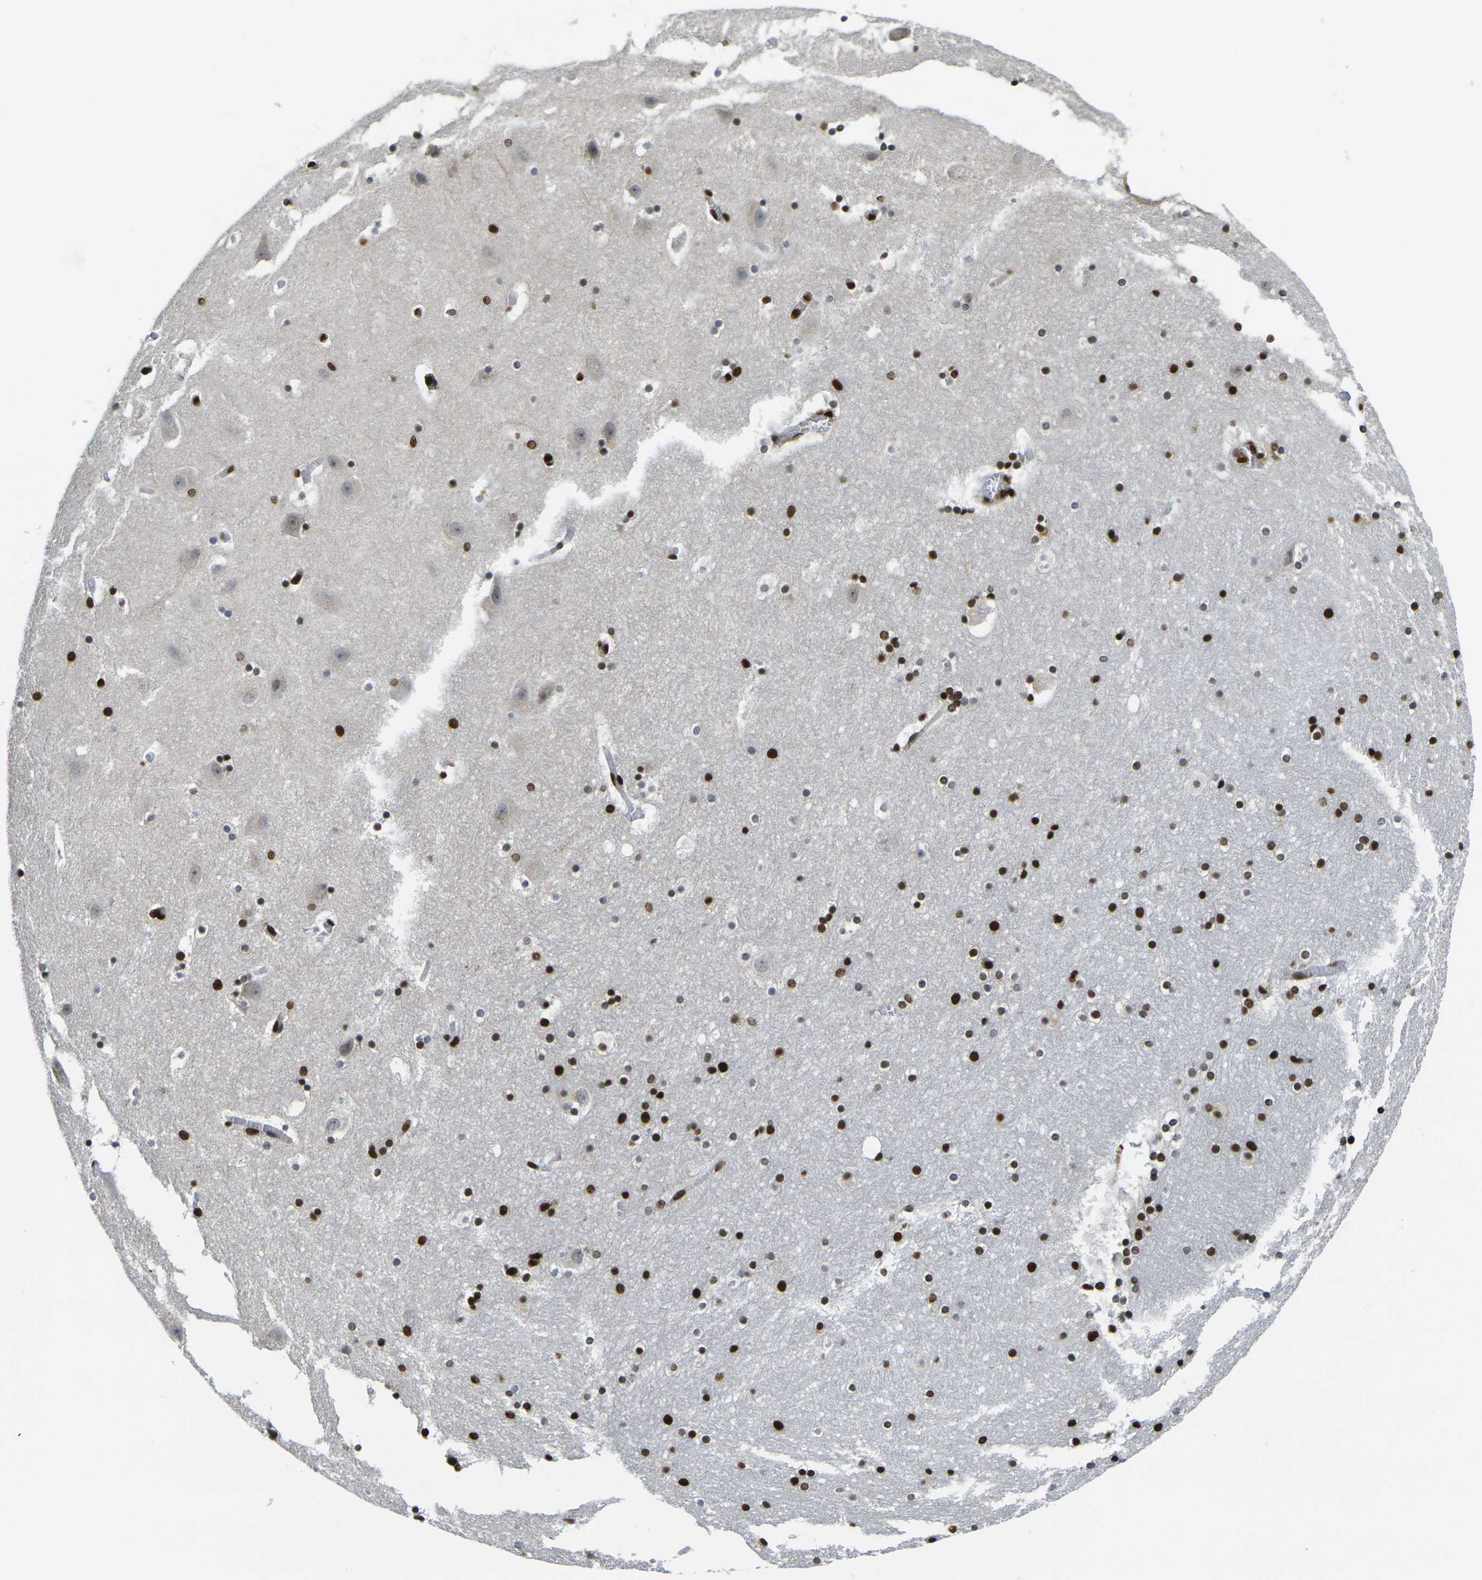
{"staining": {"intensity": "strong", "quantity": ">75%", "location": "nuclear"}, "tissue": "hippocampus", "cell_type": "Glial cells", "image_type": "normal", "snomed": [{"axis": "morphology", "description": "Normal tissue, NOS"}, {"axis": "topography", "description": "Hippocampus"}], "caption": "Hippocampus stained with DAB (3,3'-diaminobenzidine) immunohistochemistry (IHC) exhibits high levels of strong nuclear staining in approximately >75% of glial cells.", "gene": "H1", "patient": {"sex": "male", "age": 45}}